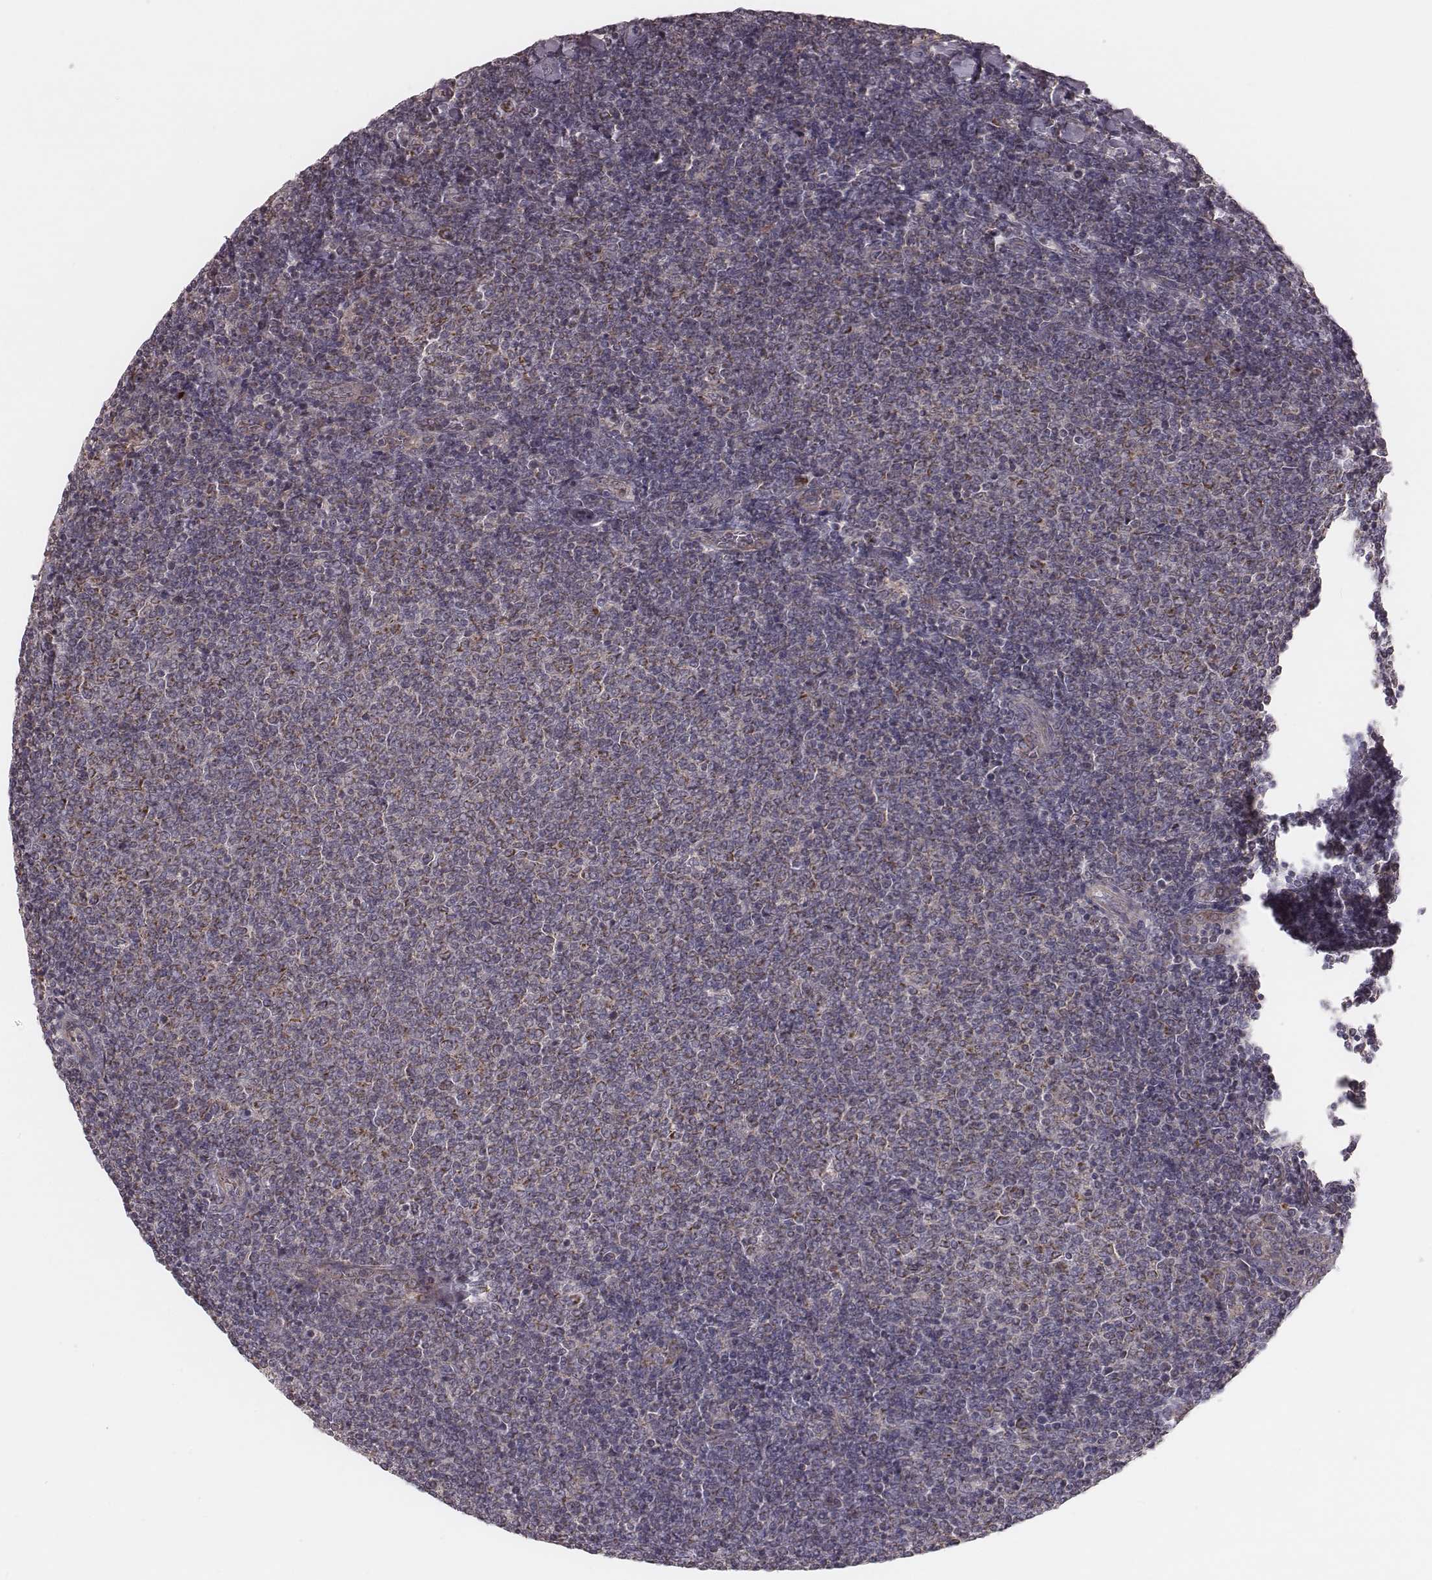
{"staining": {"intensity": "moderate", "quantity": "<25%", "location": "cytoplasmic/membranous"}, "tissue": "lymphoma", "cell_type": "Tumor cells", "image_type": "cancer", "snomed": [{"axis": "morphology", "description": "Malignant lymphoma, non-Hodgkin's type, Low grade"}, {"axis": "topography", "description": "Lymph node"}], "caption": "Moderate cytoplasmic/membranous expression is seen in about <25% of tumor cells in low-grade malignant lymphoma, non-Hodgkin's type.", "gene": "MRPS27", "patient": {"sex": "male", "age": 52}}